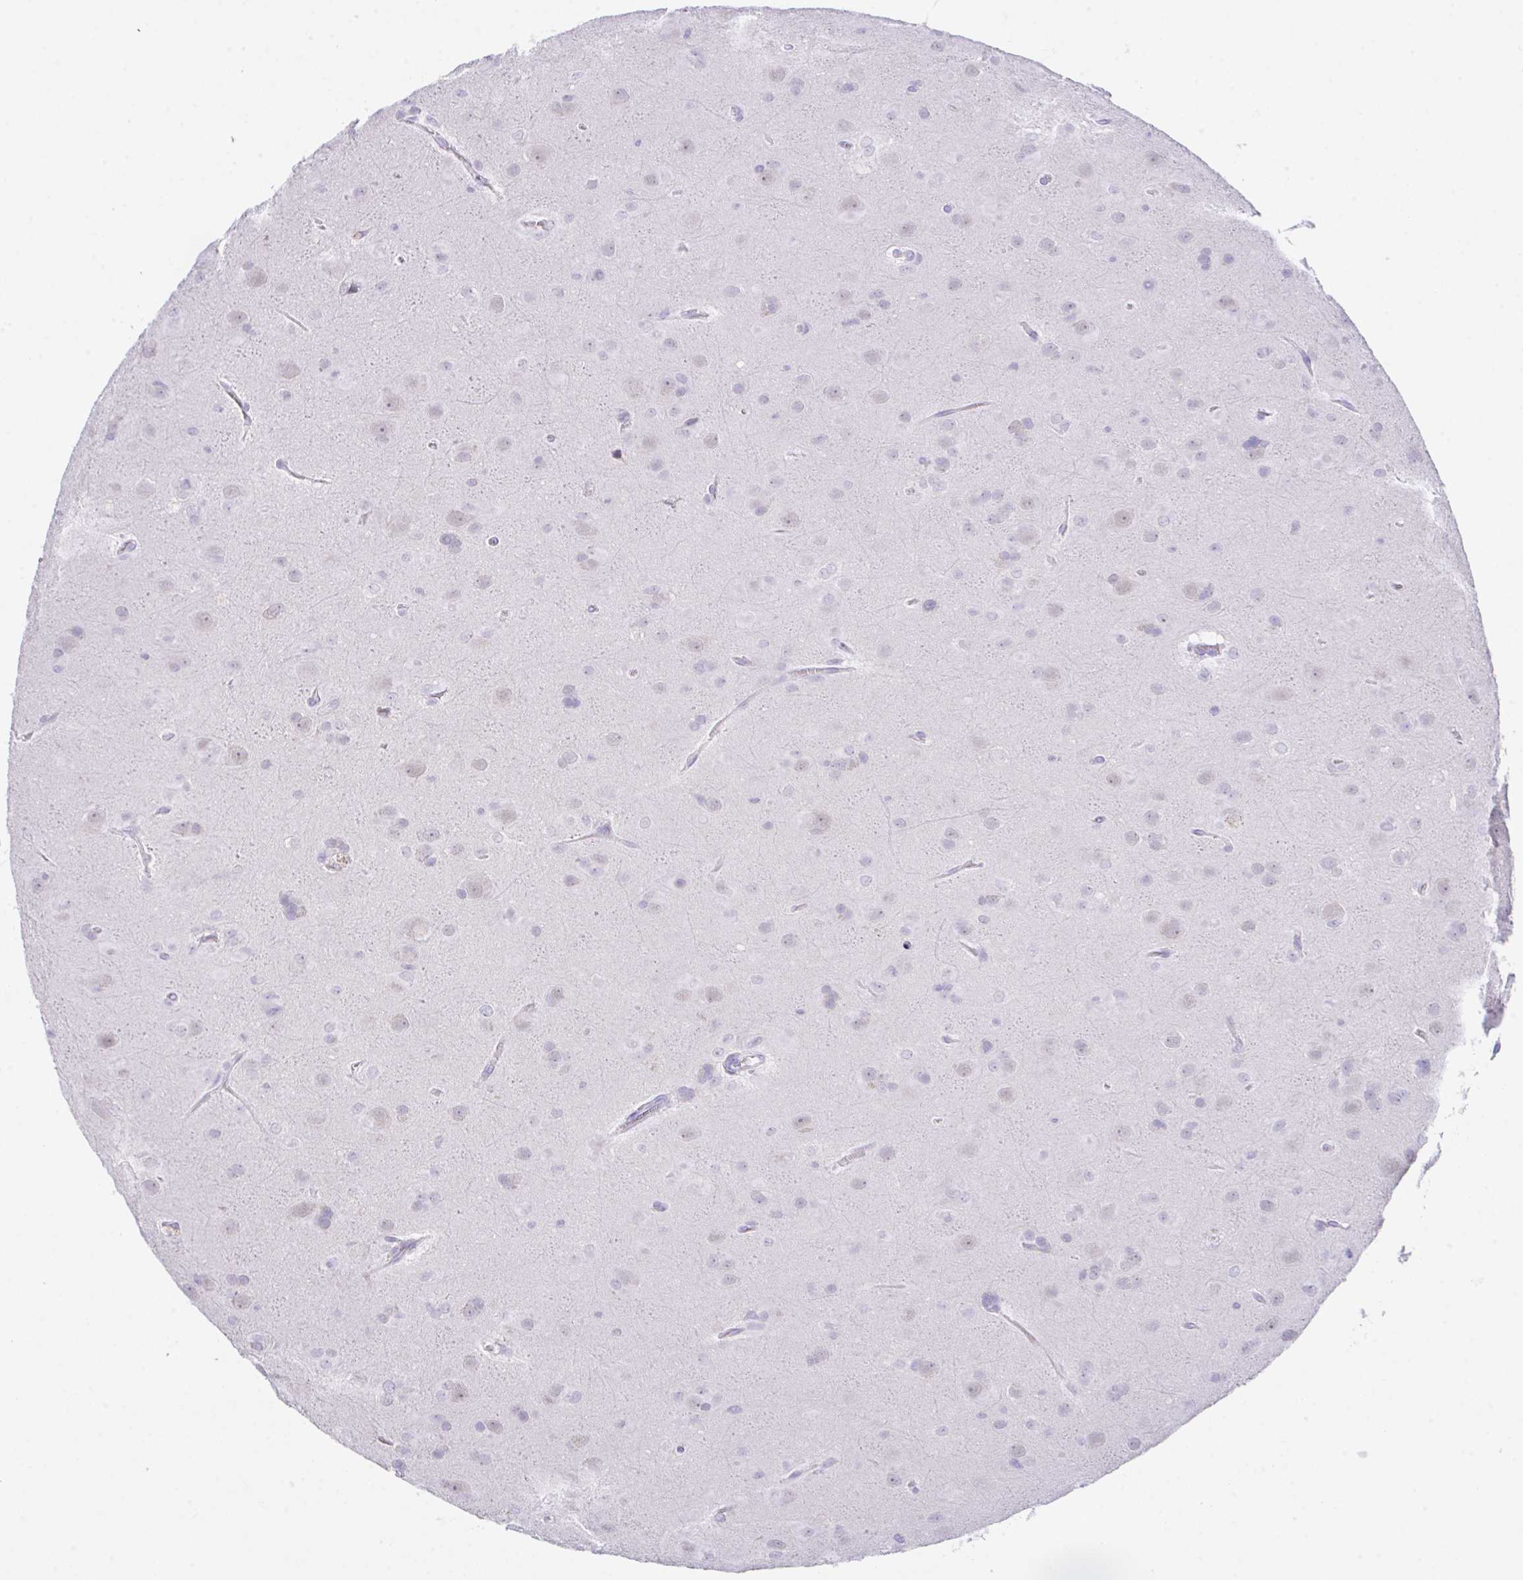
{"staining": {"intensity": "negative", "quantity": "none", "location": "none"}, "tissue": "glioma", "cell_type": "Tumor cells", "image_type": "cancer", "snomed": [{"axis": "morphology", "description": "Glioma, malignant, Low grade"}, {"axis": "topography", "description": "Brain"}], "caption": "Micrograph shows no protein staining in tumor cells of glioma tissue.", "gene": "HOXB4", "patient": {"sex": "male", "age": 58}}